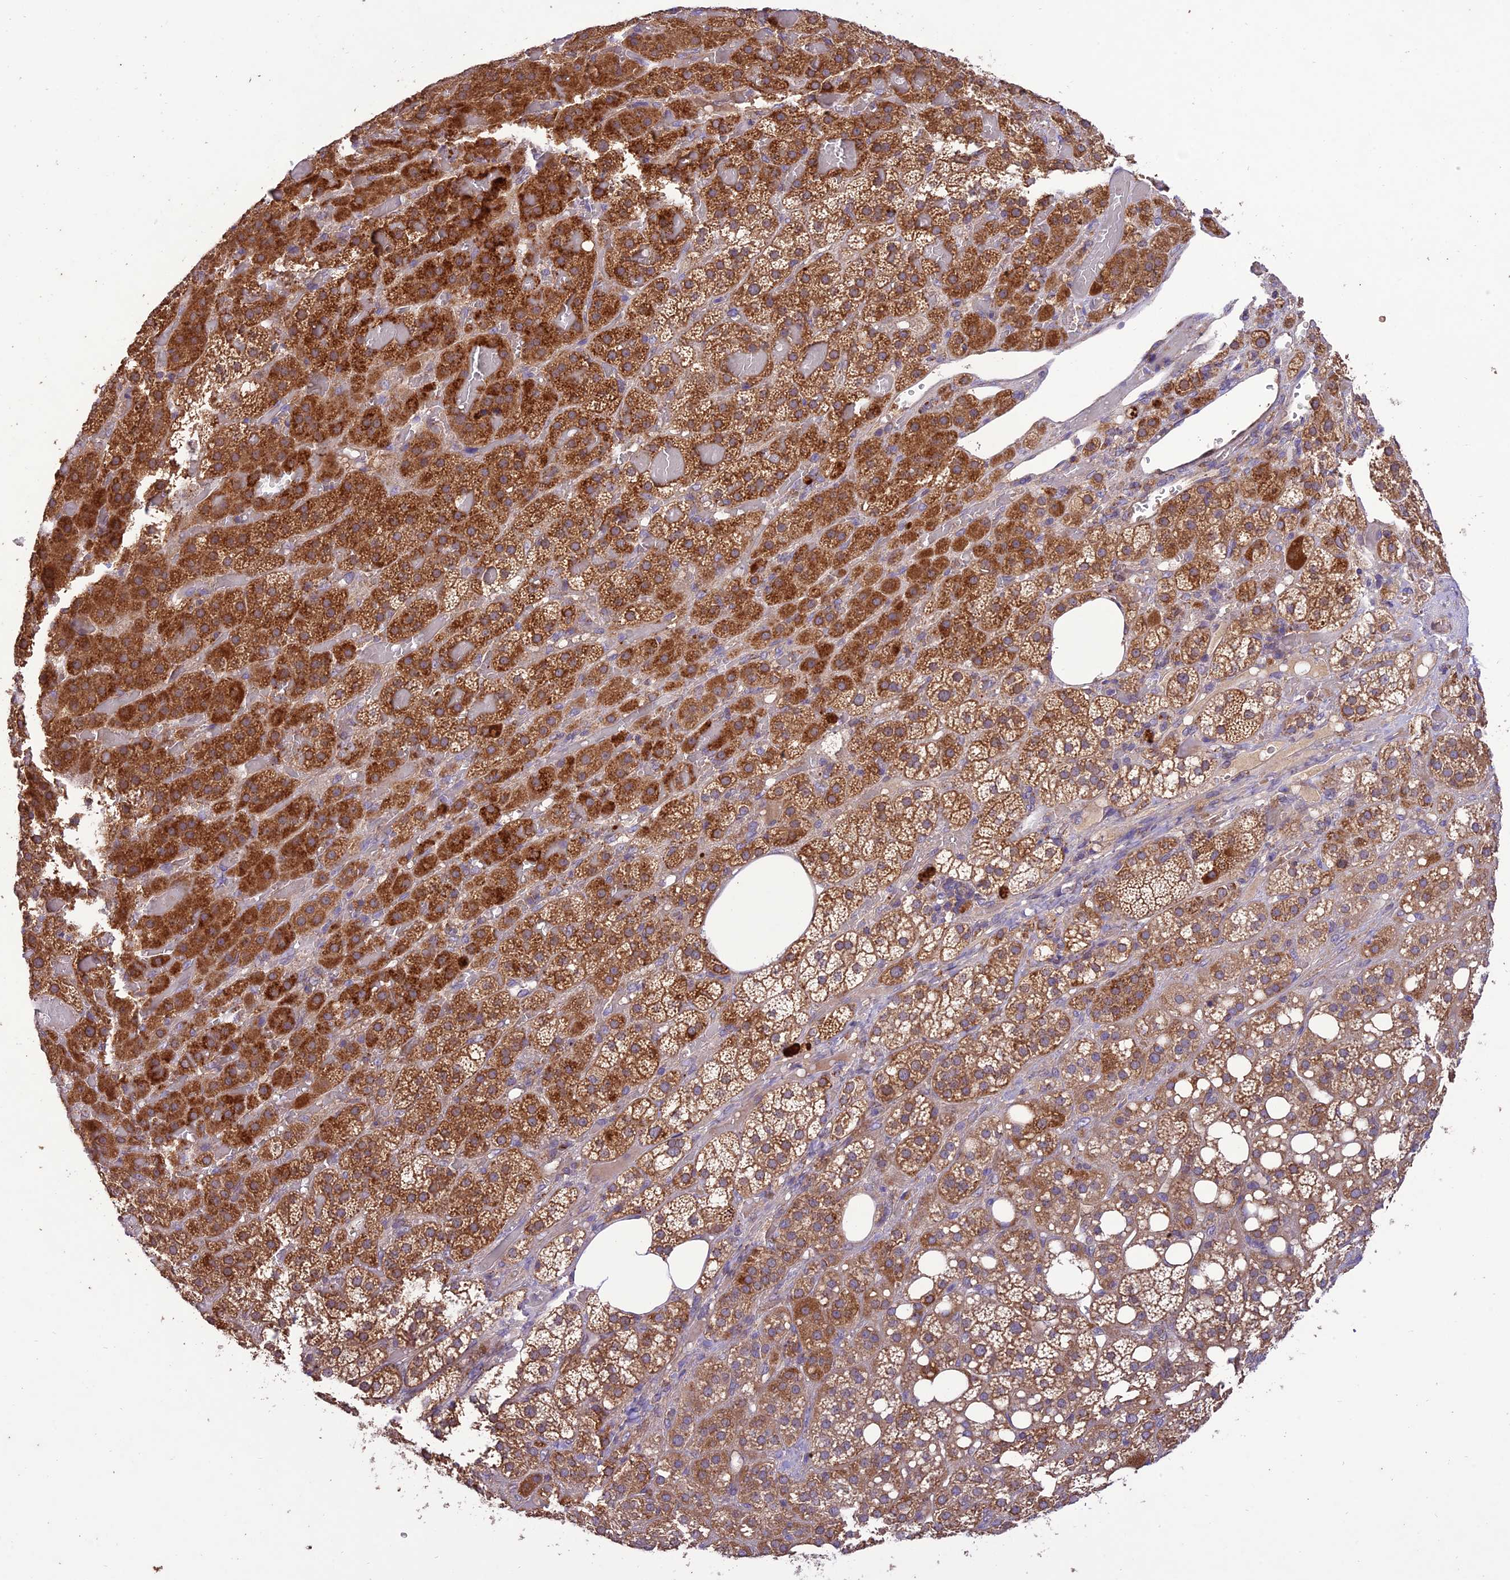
{"staining": {"intensity": "strong", "quantity": ">75%", "location": "cytoplasmic/membranous"}, "tissue": "adrenal gland", "cell_type": "Glandular cells", "image_type": "normal", "snomed": [{"axis": "morphology", "description": "Normal tissue, NOS"}, {"axis": "topography", "description": "Adrenal gland"}], "caption": "Immunohistochemical staining of normal human adrenal gland shows strong cytoplasmic/membranous protein staining in approximately >75% of glandular cells.", "gene": "NDUFAF1", "patient": {"sex": "female", "age": 59}}